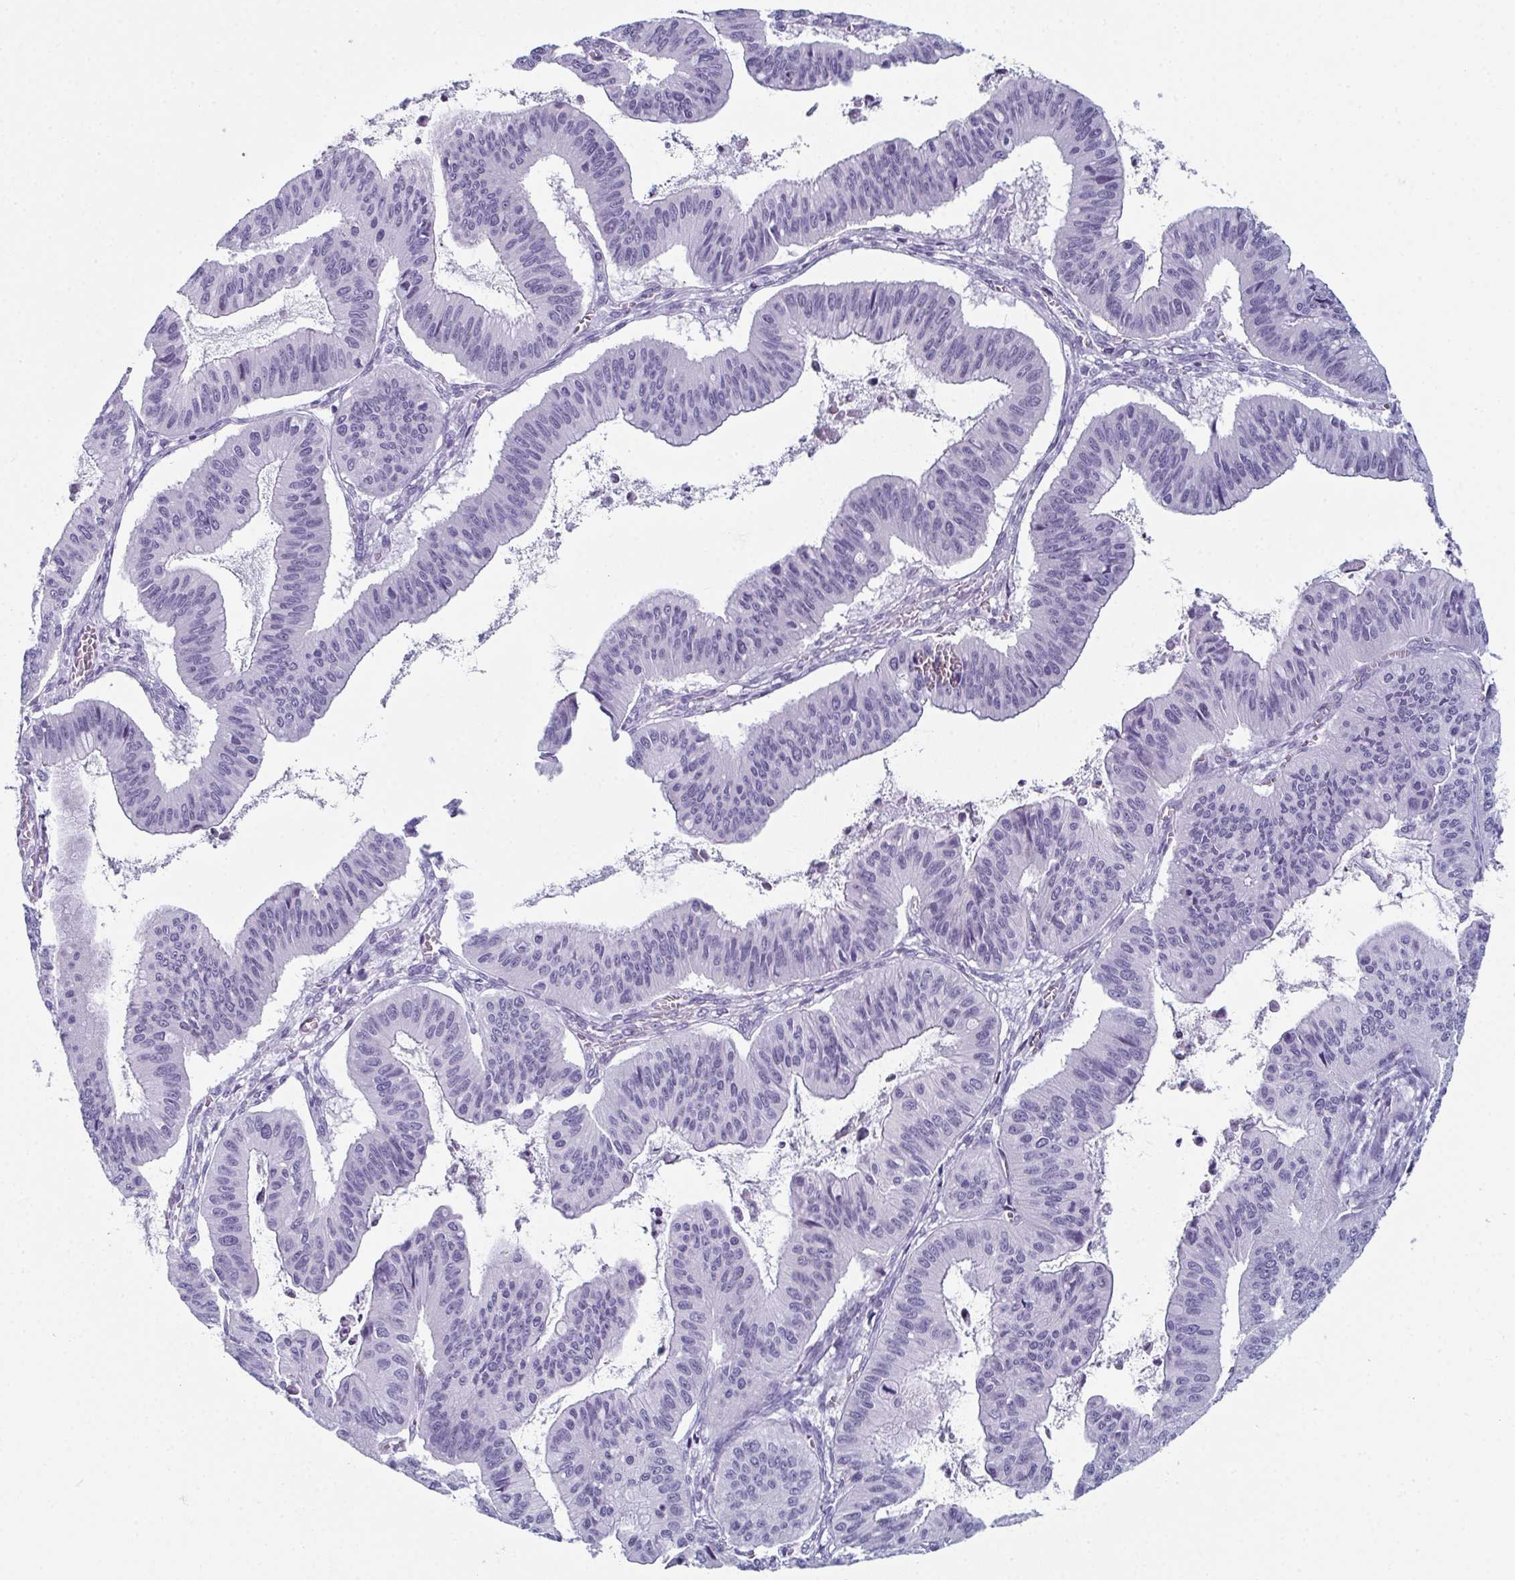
{"staining": {"intensity": "negative", "quantity": "none", "location": "none"}, "tissue": "ovarian cancer", "cell_type": "Tumor cells", "image_type": "cancer", "snomed": [{"axis": "morphology", "description": "Cystadenocarcinoma, mucinous, NOS"}, {"axis": "topography", "description": "Ovary"}], "caption": "Micrograph shows no protein positivity in tumor cells of mucinous cystadenocarcinoma (ovarian) tissue.", "gene": "ENKUR", "patient": {"sex": "female", "age": 72}}